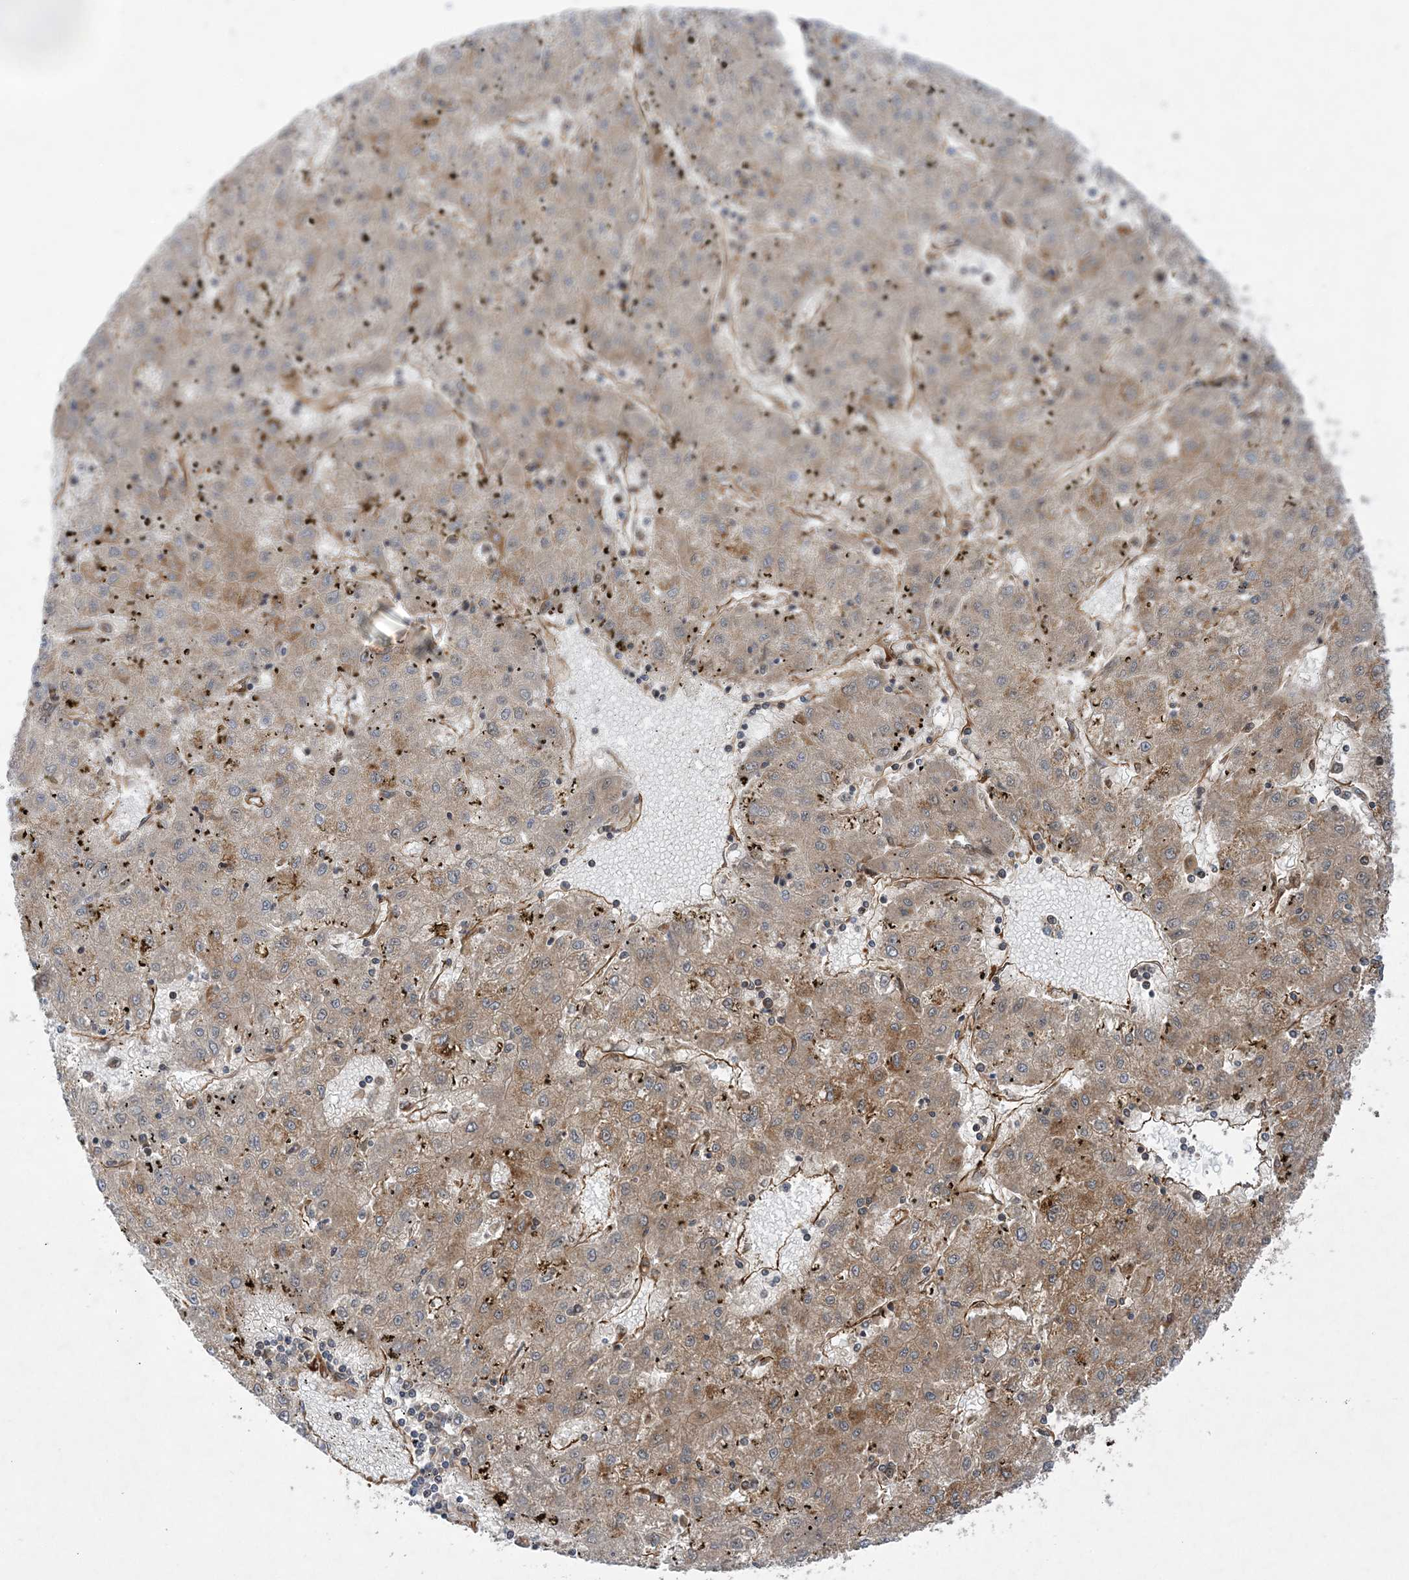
{"staining": {"intensity": "moderate", "quantity": ">75%", "location": "cytoplasmic/membranous"}, "tissue": "liver cancer", "cell_type": "Tumor cells", "image_type": "cancer", "snomed": [{"axis": "morphology", "description": "Carcinoma, Hepatocellular, NOS"}, {"axis": "topography", "description": "Liver"}], "caption": "There is medium levels of moderate cytoplasmic/membranous staining in tumor cells of liver cancer (hepatocellular carcinoma), as demonstrated by immunohistochemical staining (brown color).", "gene": "FAM114A2", "patient": {"sex": "male", "age": 72}}